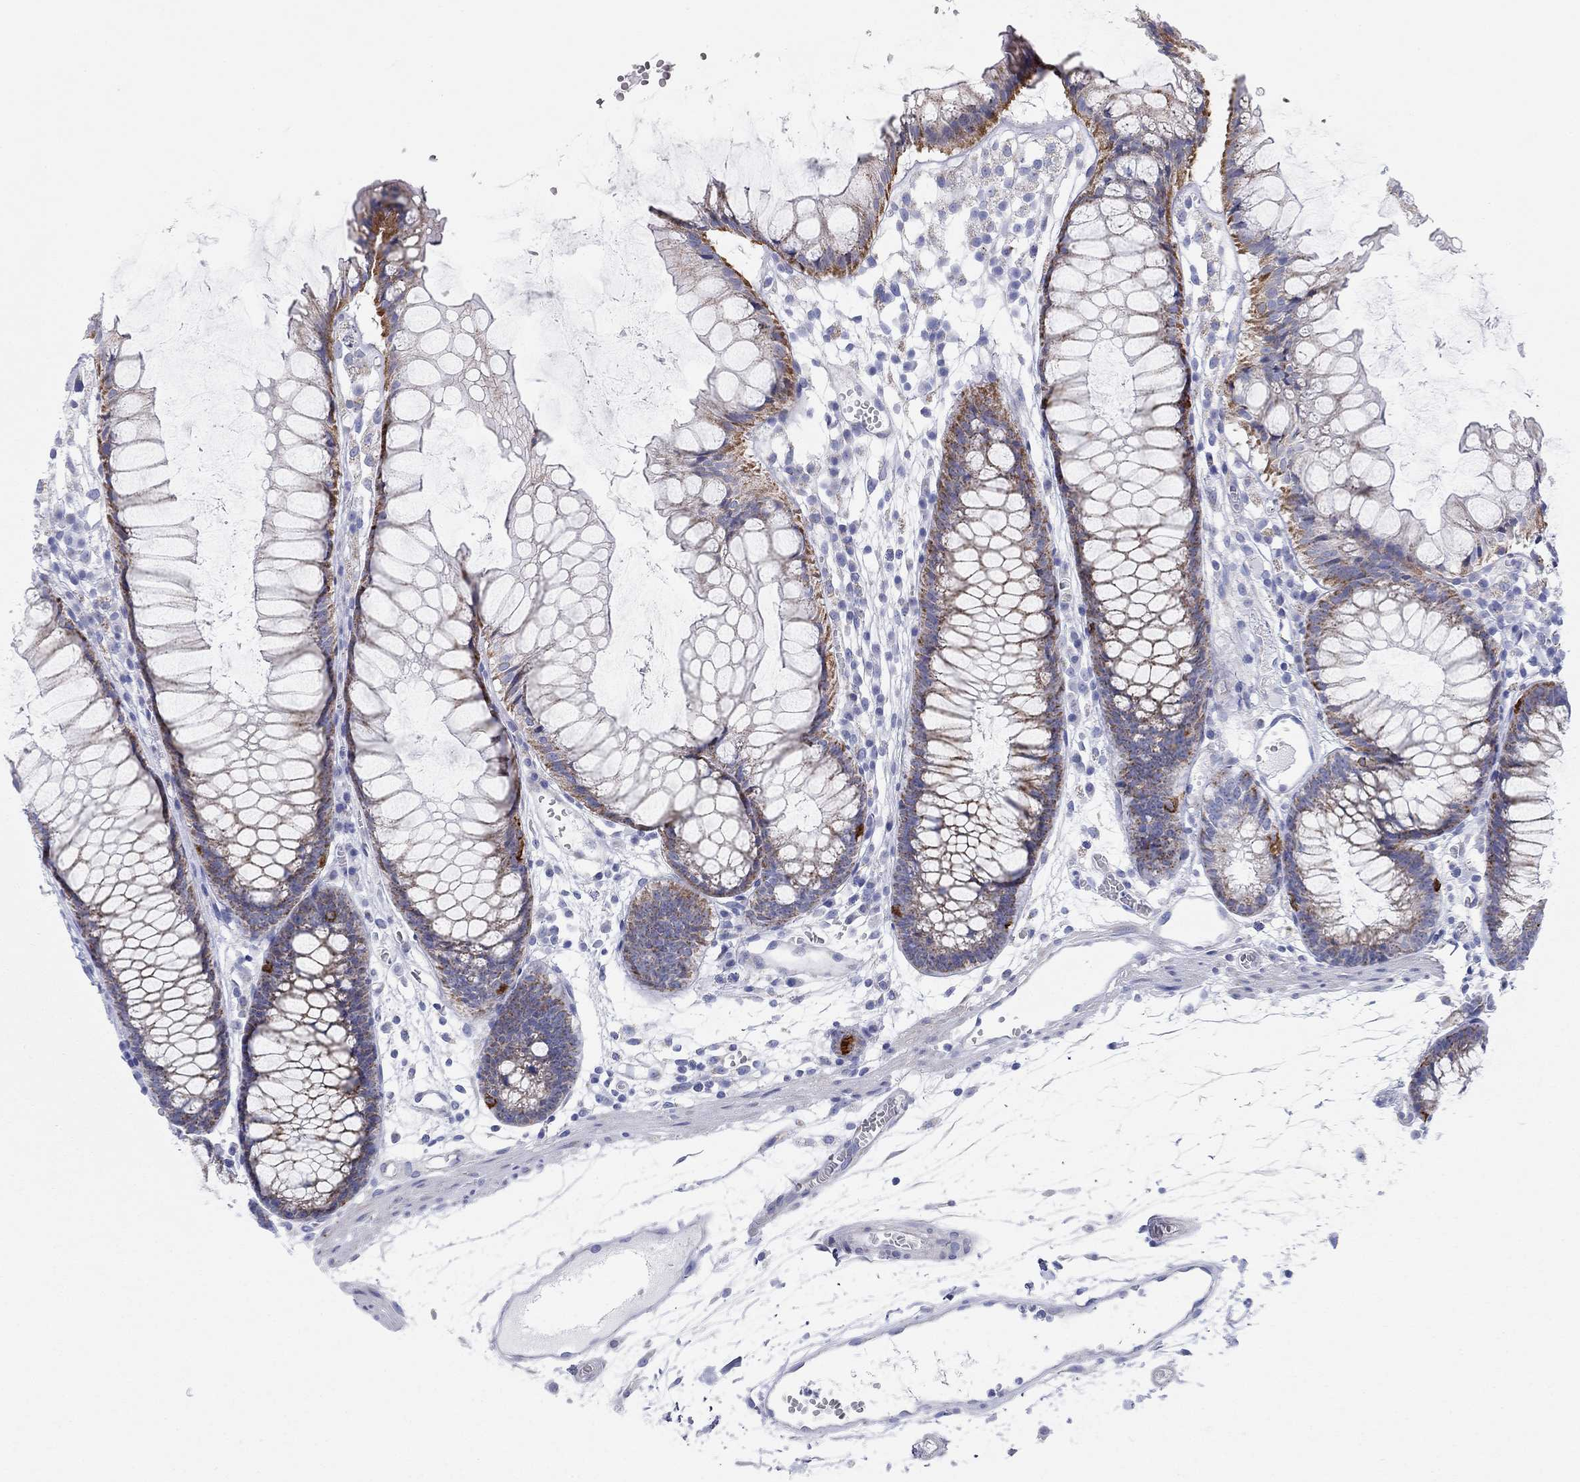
{"staining": {"intensity": "negative", "quantity": "none", "location": "none"}, "tissue": "colon", "cell_type": "Endothelial cells", "image_type": "normal", "snomed": [{"axis": "morphology", "description": "Normal tissue, NOS"}, {"axis": "morphology", "description": "Adenocarcinoma, NOS"}, {"axis": "topography", "description": "Colon"}], "caption": "An image of colon stained for a protein shows no brown staining in endothelial cells. Brightfield microscopy of IHC stained with DAB (3,3'-diaminobenzidine) (brown) and hematoxylin (blue), captured at high magnification.", "gene": "CHI3L2", "patient": {"sex": "male", "age": 65}}